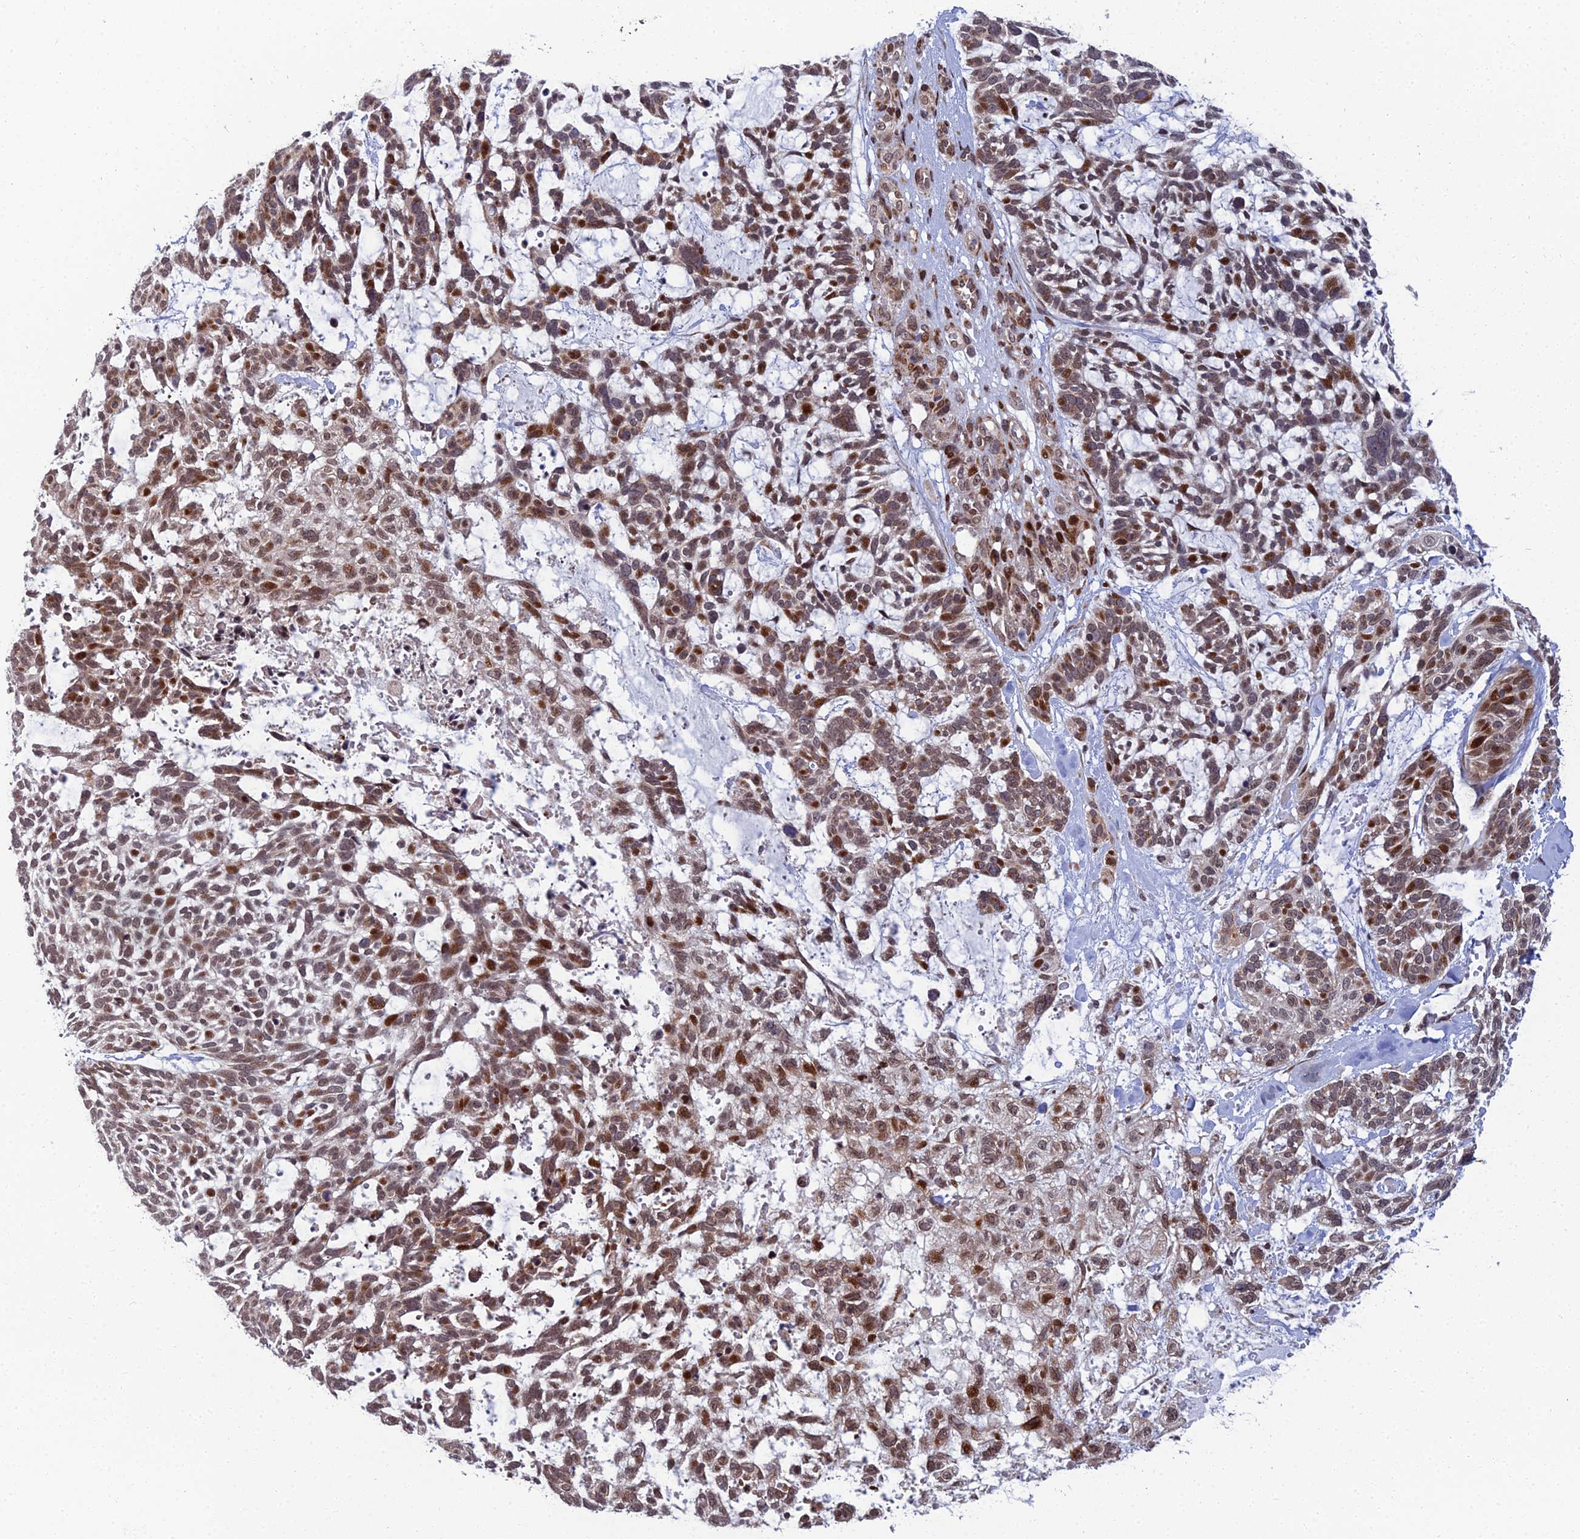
{"staining": {"intensity": "moderate", "quantity": ">75%", "location": "nuclear"}, "tissue": "skin cancer", "cell_type": "Tumor cells", "image_type": "cancer", "snomed": [{"axis": "morphology", "description": "Basal cell carcinoma"}, {"axis": "topography", "description": "Skin"}], "caption": "Protein staining displays moderate nuclear staining in about >75% of tumor cells in basal cell carcinoma (skin).", "gene": "ZNF668", "patient": {"sex": "male", "age": 88}}